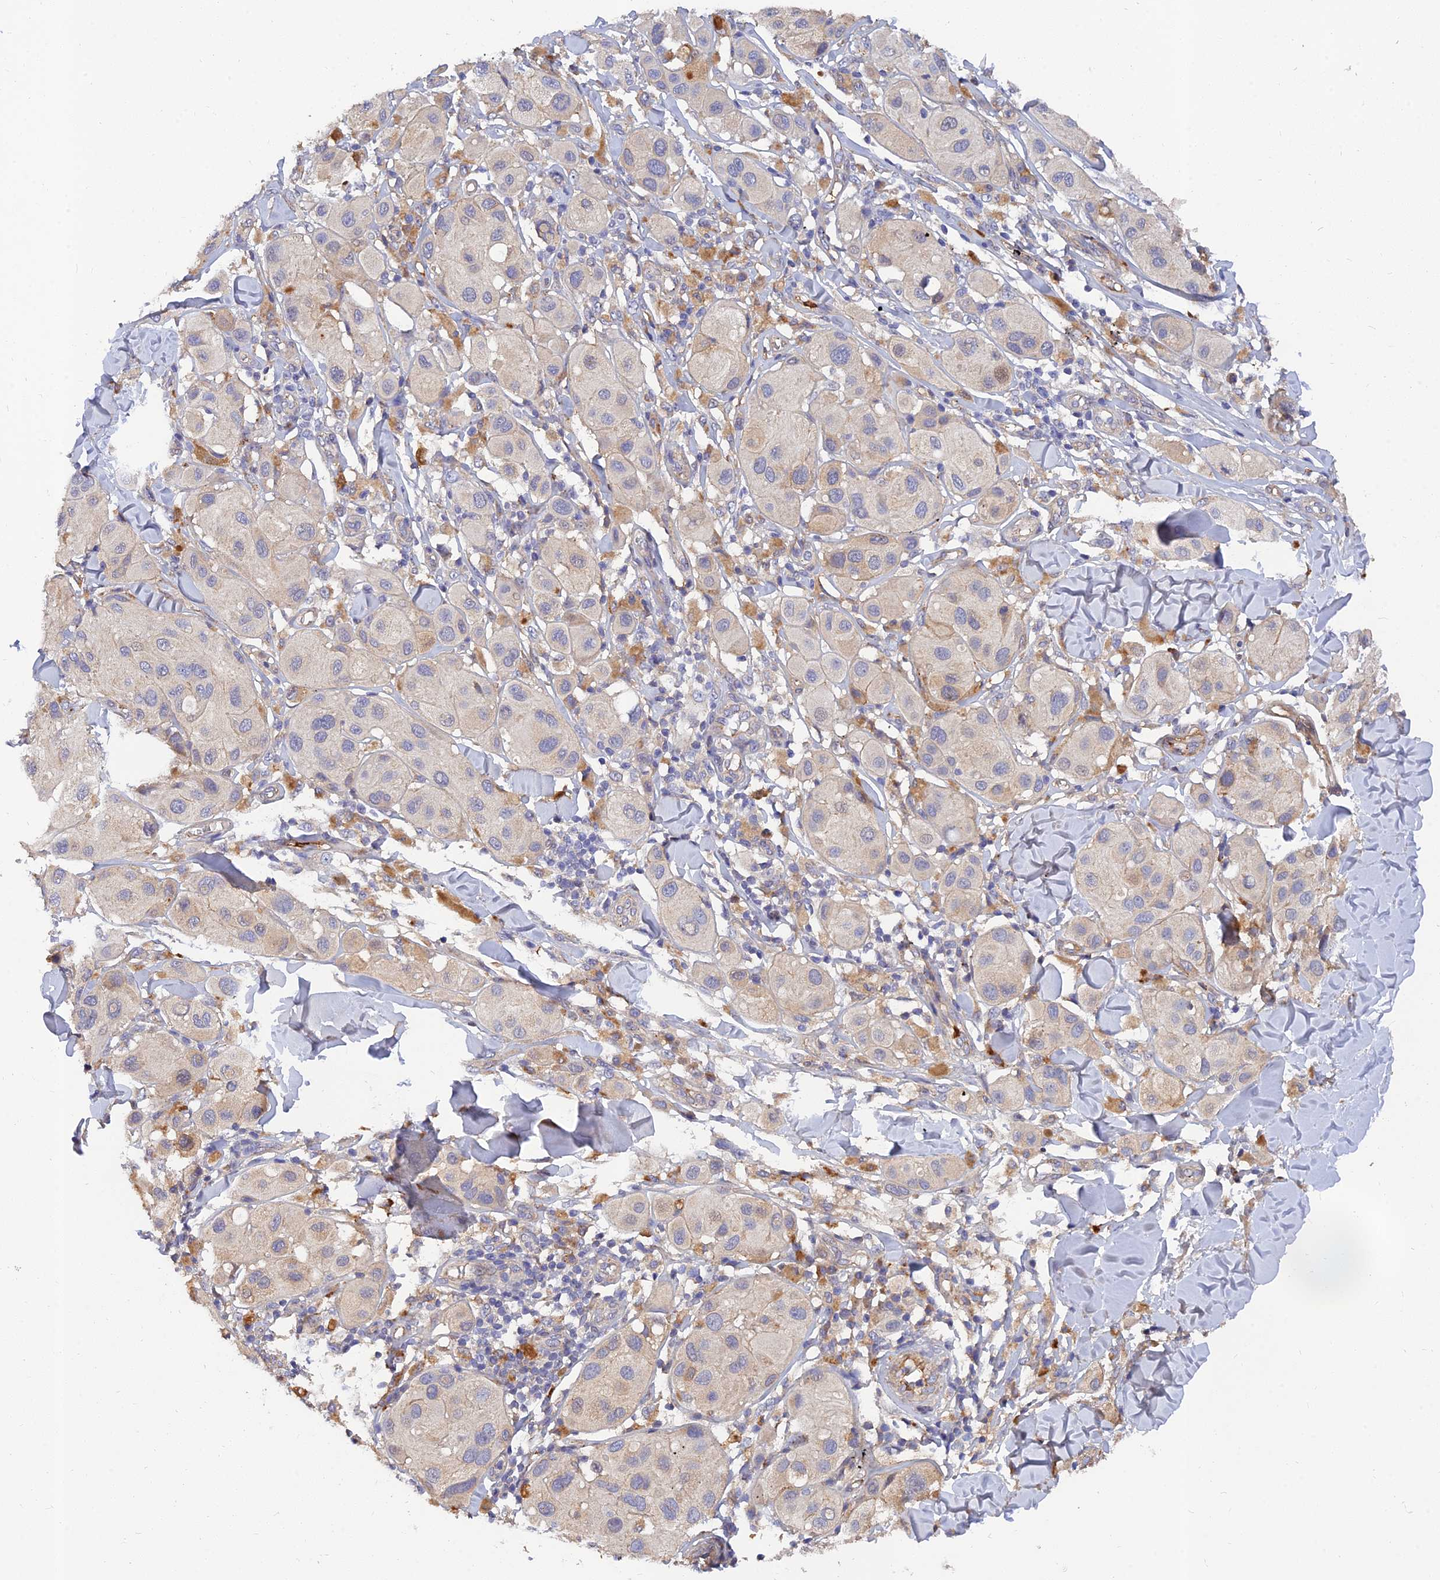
{"staining": {"intensity": "weak", "quantity": "<25%", "location": "cytoplasmic/membranous"}, "tissue": "melanoma", "cell_type": "Tumor cells", "image_type": "cancer", "snomed": [{"axis": "morphology", "description": "Malignant melanoma, Metastatic site"}, {"axis": "topography", "description": "Skin"}], "caption": "DAB immunohistochemical staining of human melanoma shows no significant positivity in tumor cells.", "gene": "MRPL35", "patient": {"sex": "male", "age": 41}}